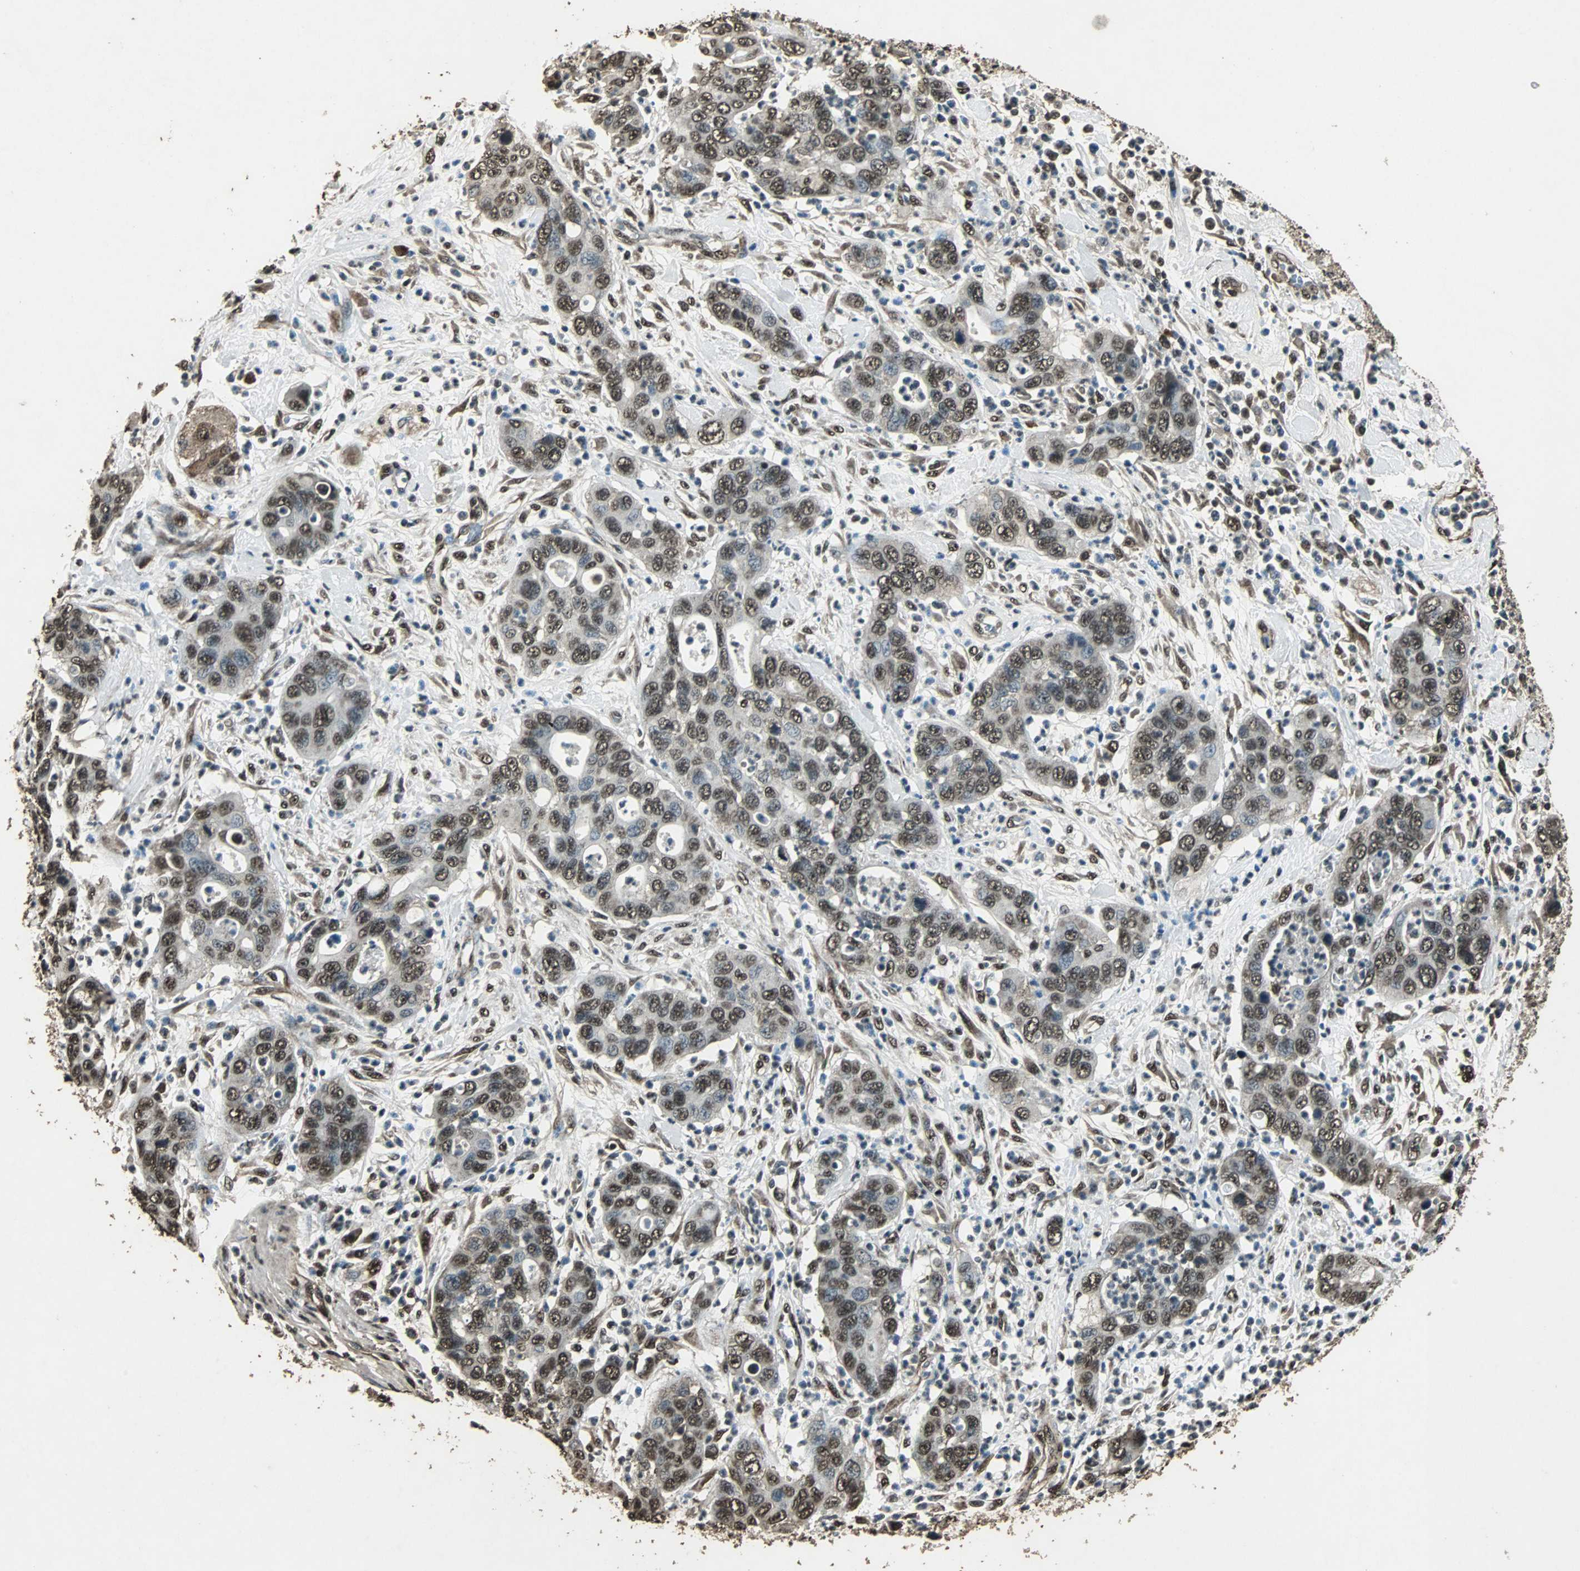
{"staining": {"intensity": "strong", "quantity": ">75%", "location": "cytoplasmic/membranous,nuclear"}, "tissue": "pancreatic cancer", "cell_type": "Tumor cells", "image_type": "cancer", "snomed": [{"axis": "morphology", "description": "Adenocarcinoma, NOS"}, {"axis": "topography", "description": "Pancreas"}], "caption": "Immunohistochemical staining of human pancreatic adenocarcinoma displays strong cytoplasmic/membranous and nuclear protein positivity in about >75% of tumor cells.", "gene": "PPP1R13B", "patient": {"sex": "female", "age": 71}}